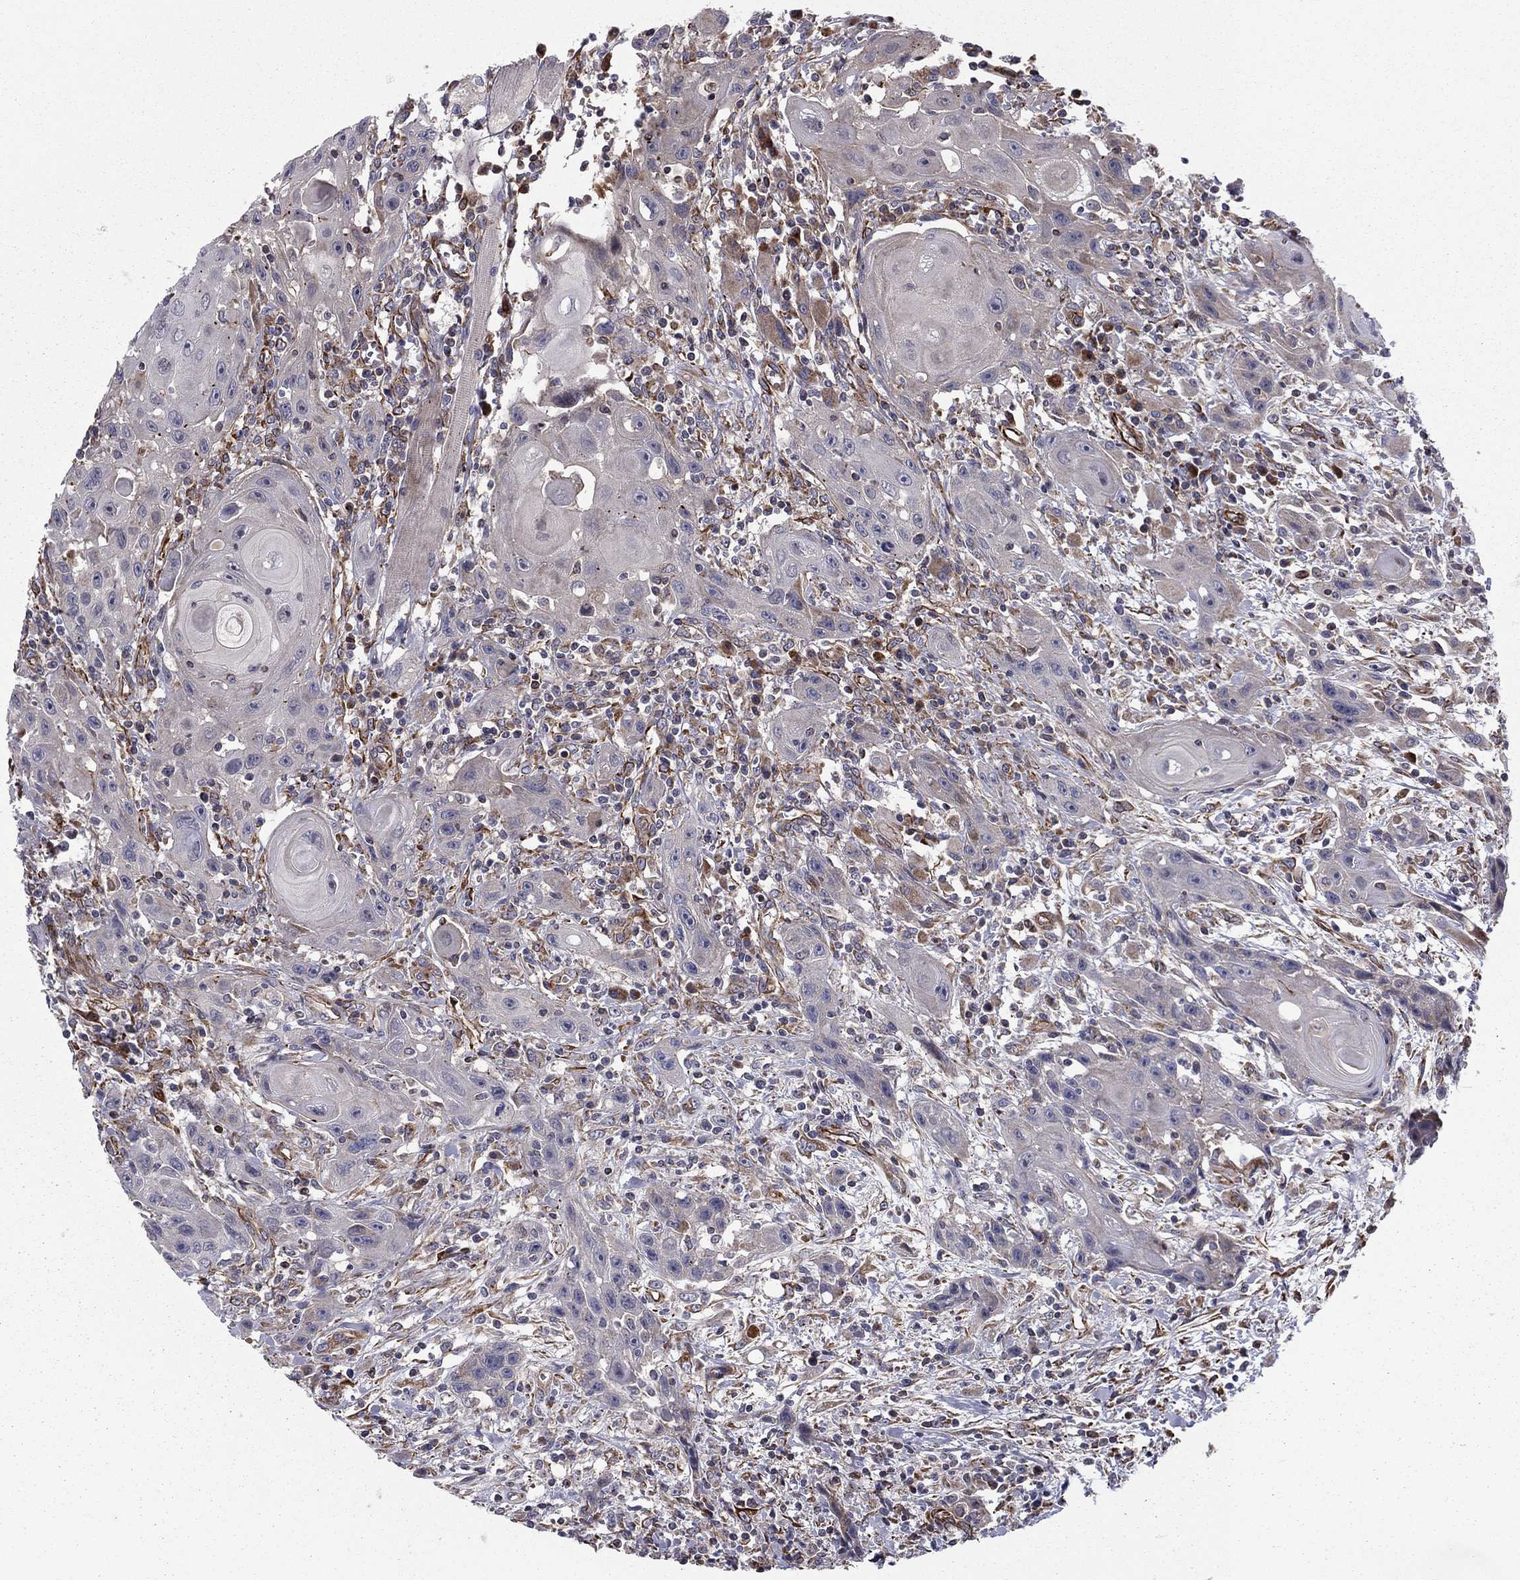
{"staining": {"intensity": "negative", "quantity": "none", "location": "none"}, "tissue": "head and neck cancer", "cell_type": "Tumor cells", "image_type": "cancer", "snomed": [{"axis": "morphology", "description": "Normal tissue, NOS"}, {"axis": "morphology", "description": "Squamous cell carcinoma, NOS"}, {"axis": "topography", "description": "Oral tissue"}, {"axis": "topography", "description": "Head-Neck"}], "caption": "High magnification brightfield microscopy of head and neck squamous cell carcinoma stained with DAB (brown) and counterstained with hematoxylin (blue): tumor cells show no significant staining.", "gene": "CLSTN1", "patient": {"sex": "male", "age": 71}}